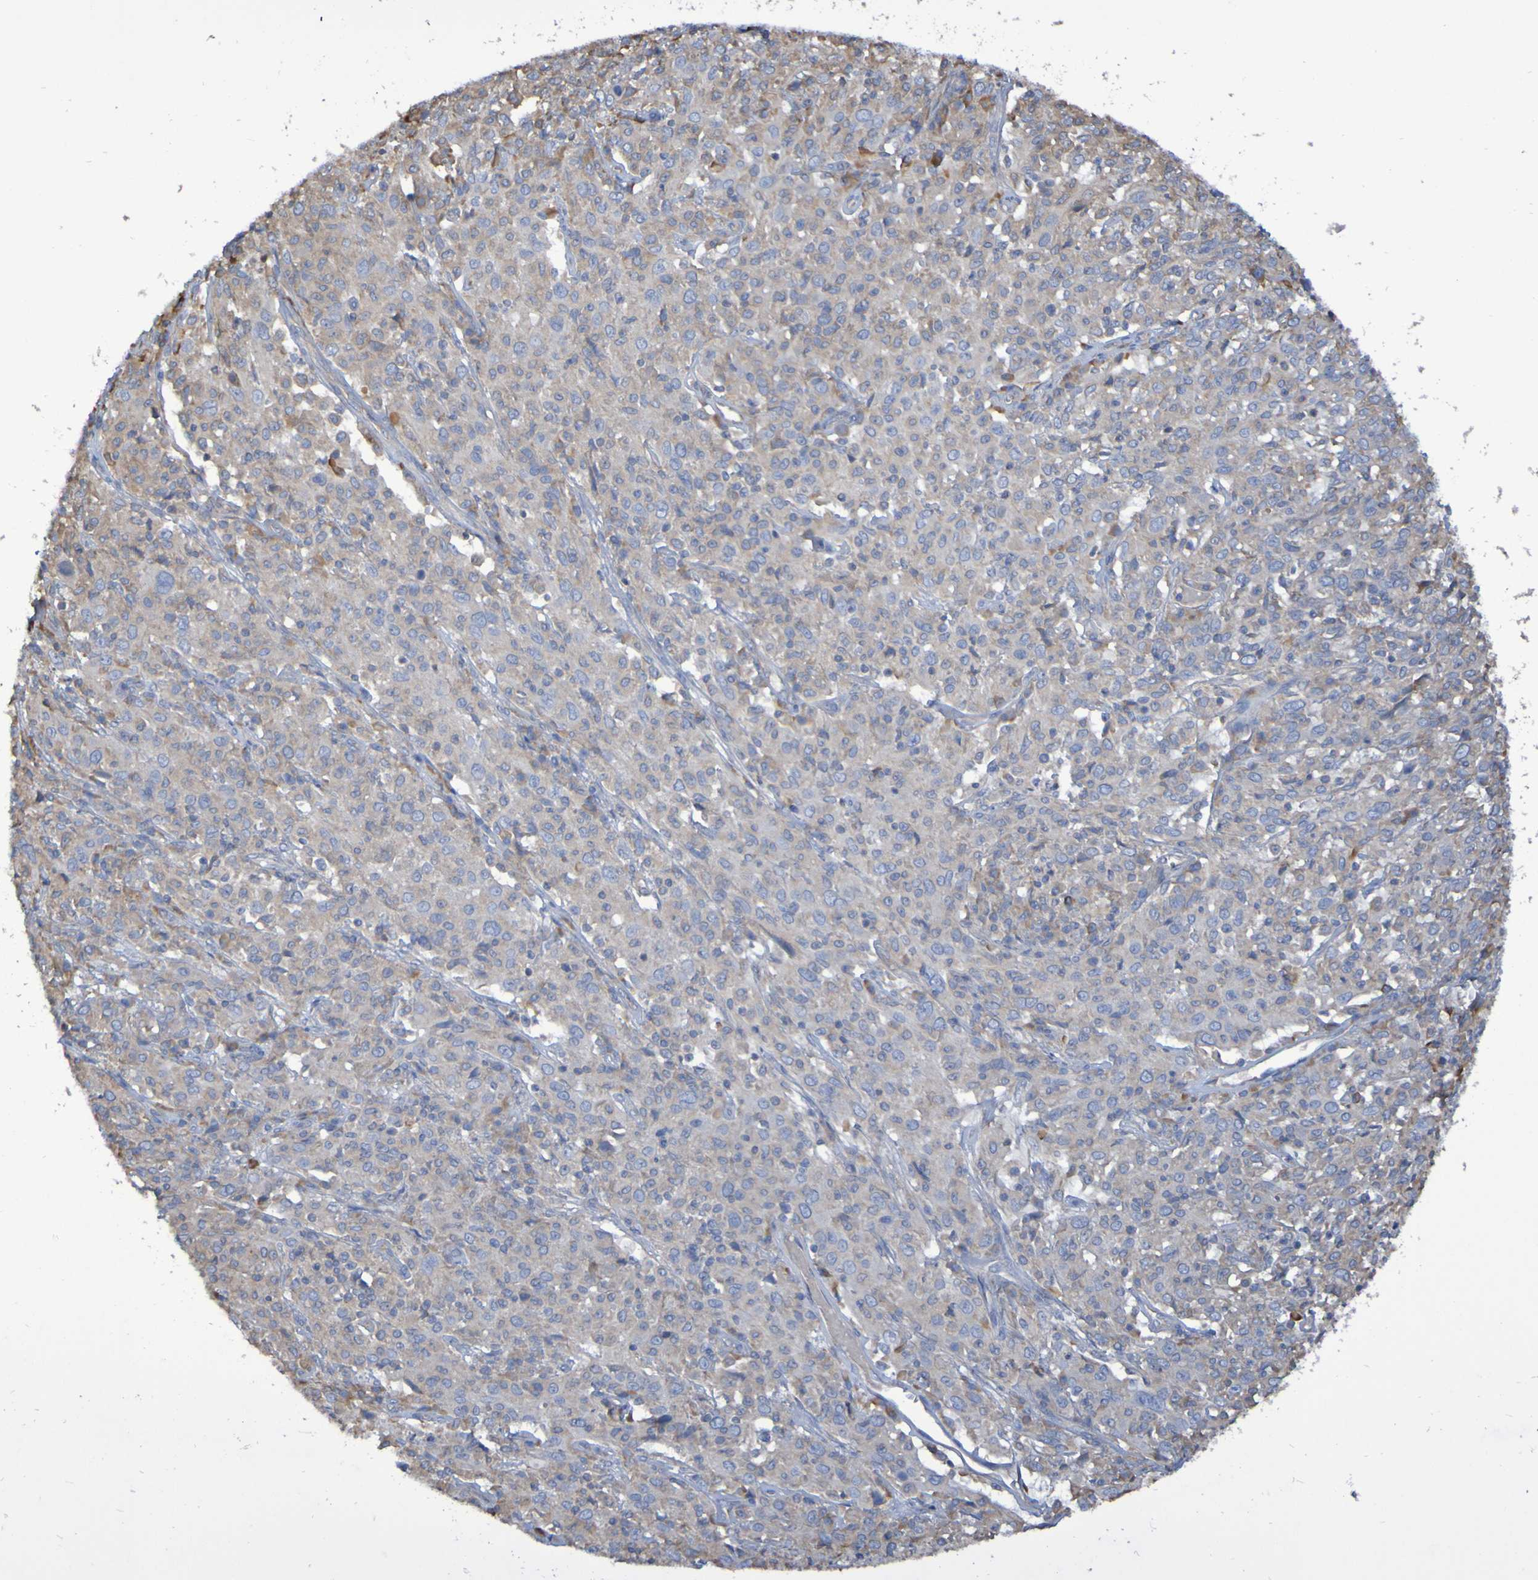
{"staining": {"intensity": "weak", "quantity": "25%-75%", "location": "cytoplasmic/membranous"}, "tissue": "cervical cancer", "cell_type": "Tumor cells", "image_type": "cancer", "snomed": [{"axis": "morphology", "description": "Squamous cell carcinoma, NOS"}, {"axis": "topography", "description": "Cervix"}], "caption": "Weak cytoplasmic/membranous positivity for a protein is identified in approximately 25%-75% of tumor cells of squamous cell carcinoma (cervical) using immunohistochemistry (IHC).", "gene": "SYNJ1", "patient": {"sex": "female", "age": 46}}